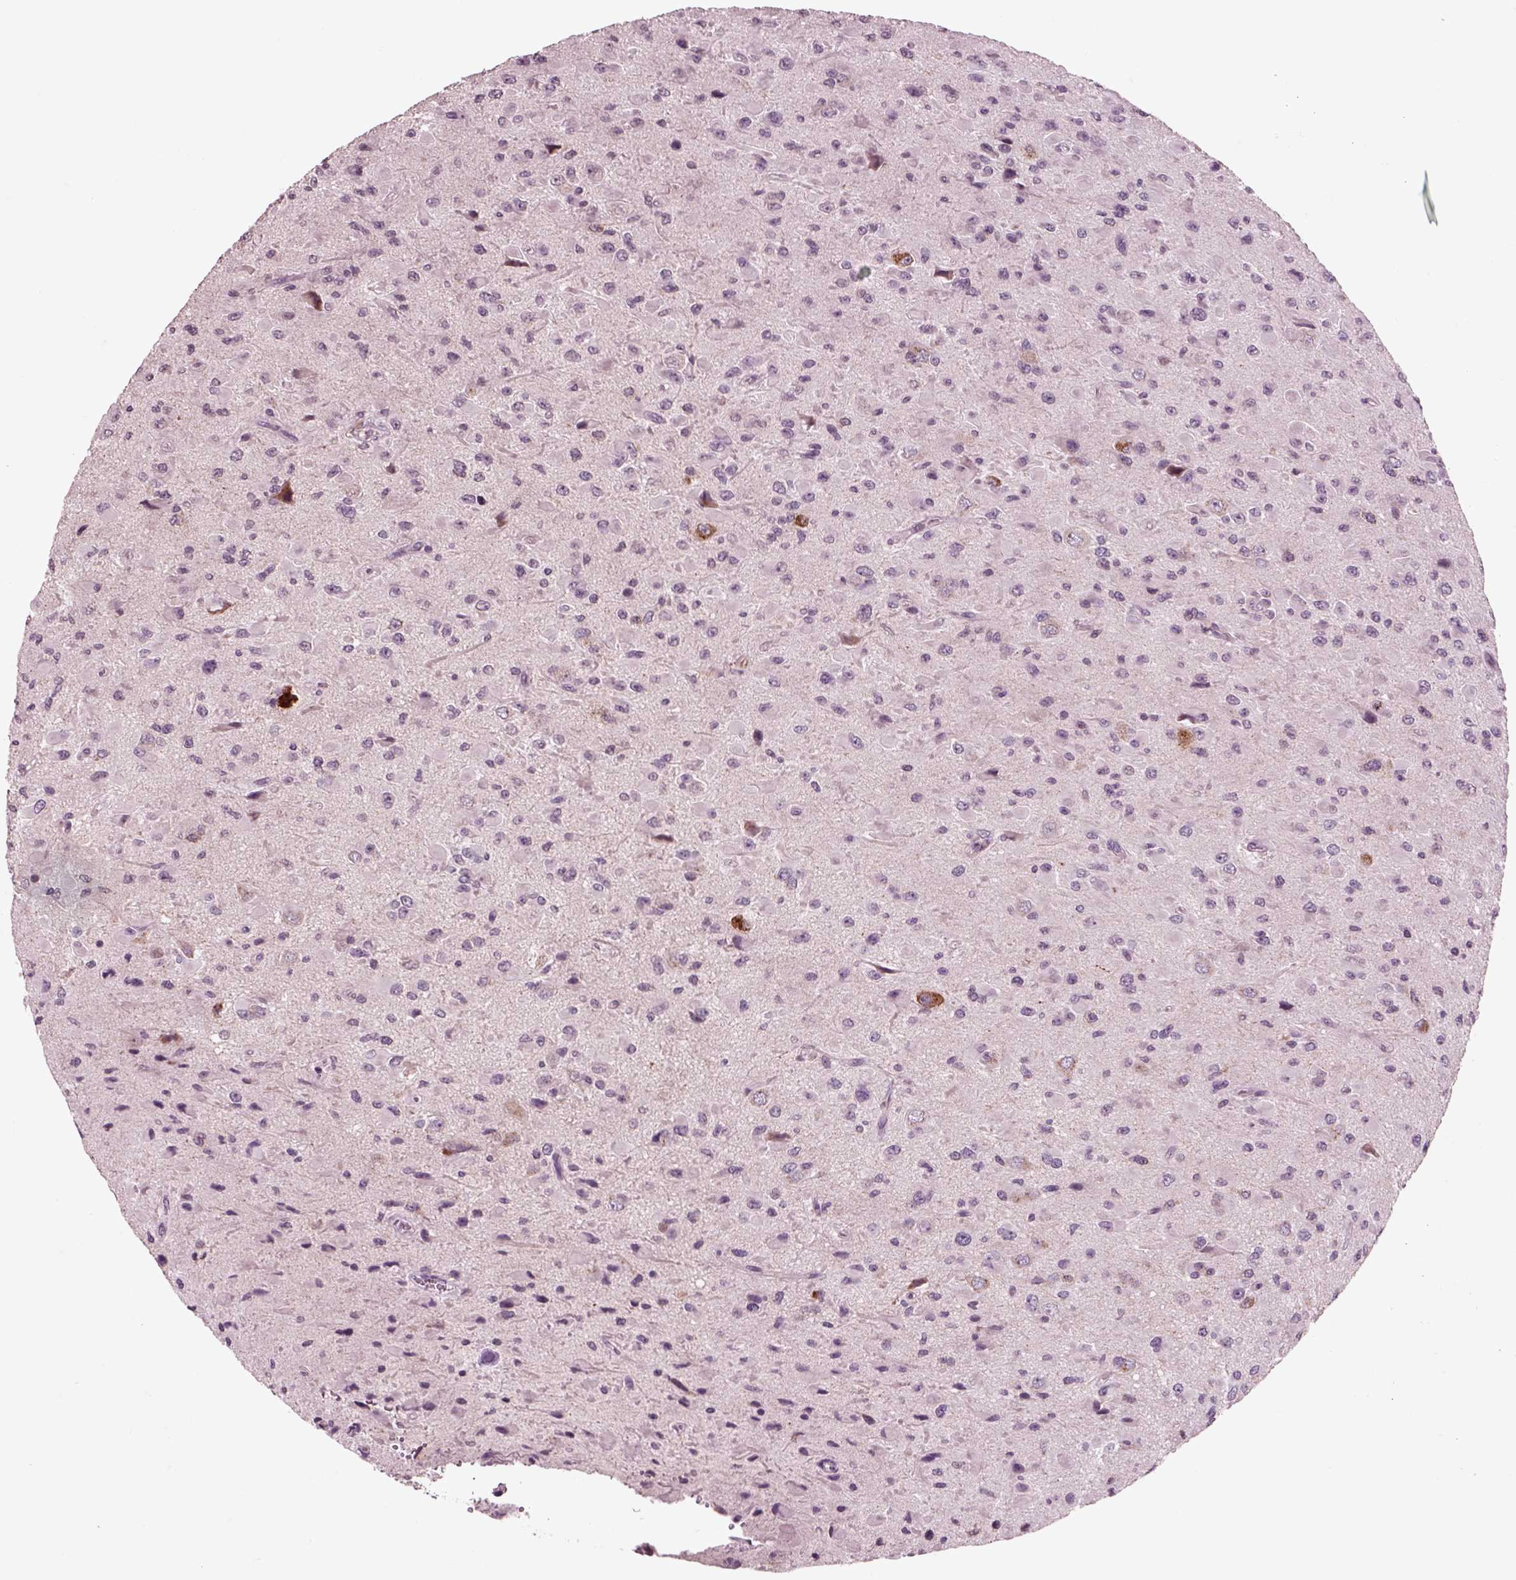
{"staining": {"intensity": "negative", "quantity": "none", "location": "none"}, "tissue": "glioma", "cell_type": "Tumor cells", "image_type": "cancer", "snomed": [{"axis": "morphology", "description": "Glioma, malignant, High grade"}, {"axis": "topography", "description": "Cerebral cortex"}], "caption": "A high-resolution photomicrograph shows immunohistochemistry staining of glioma, which displays no significant positivity in tumor cells.", "gene": "CHGB", "patient": {"sex": "male", "age": 35}}